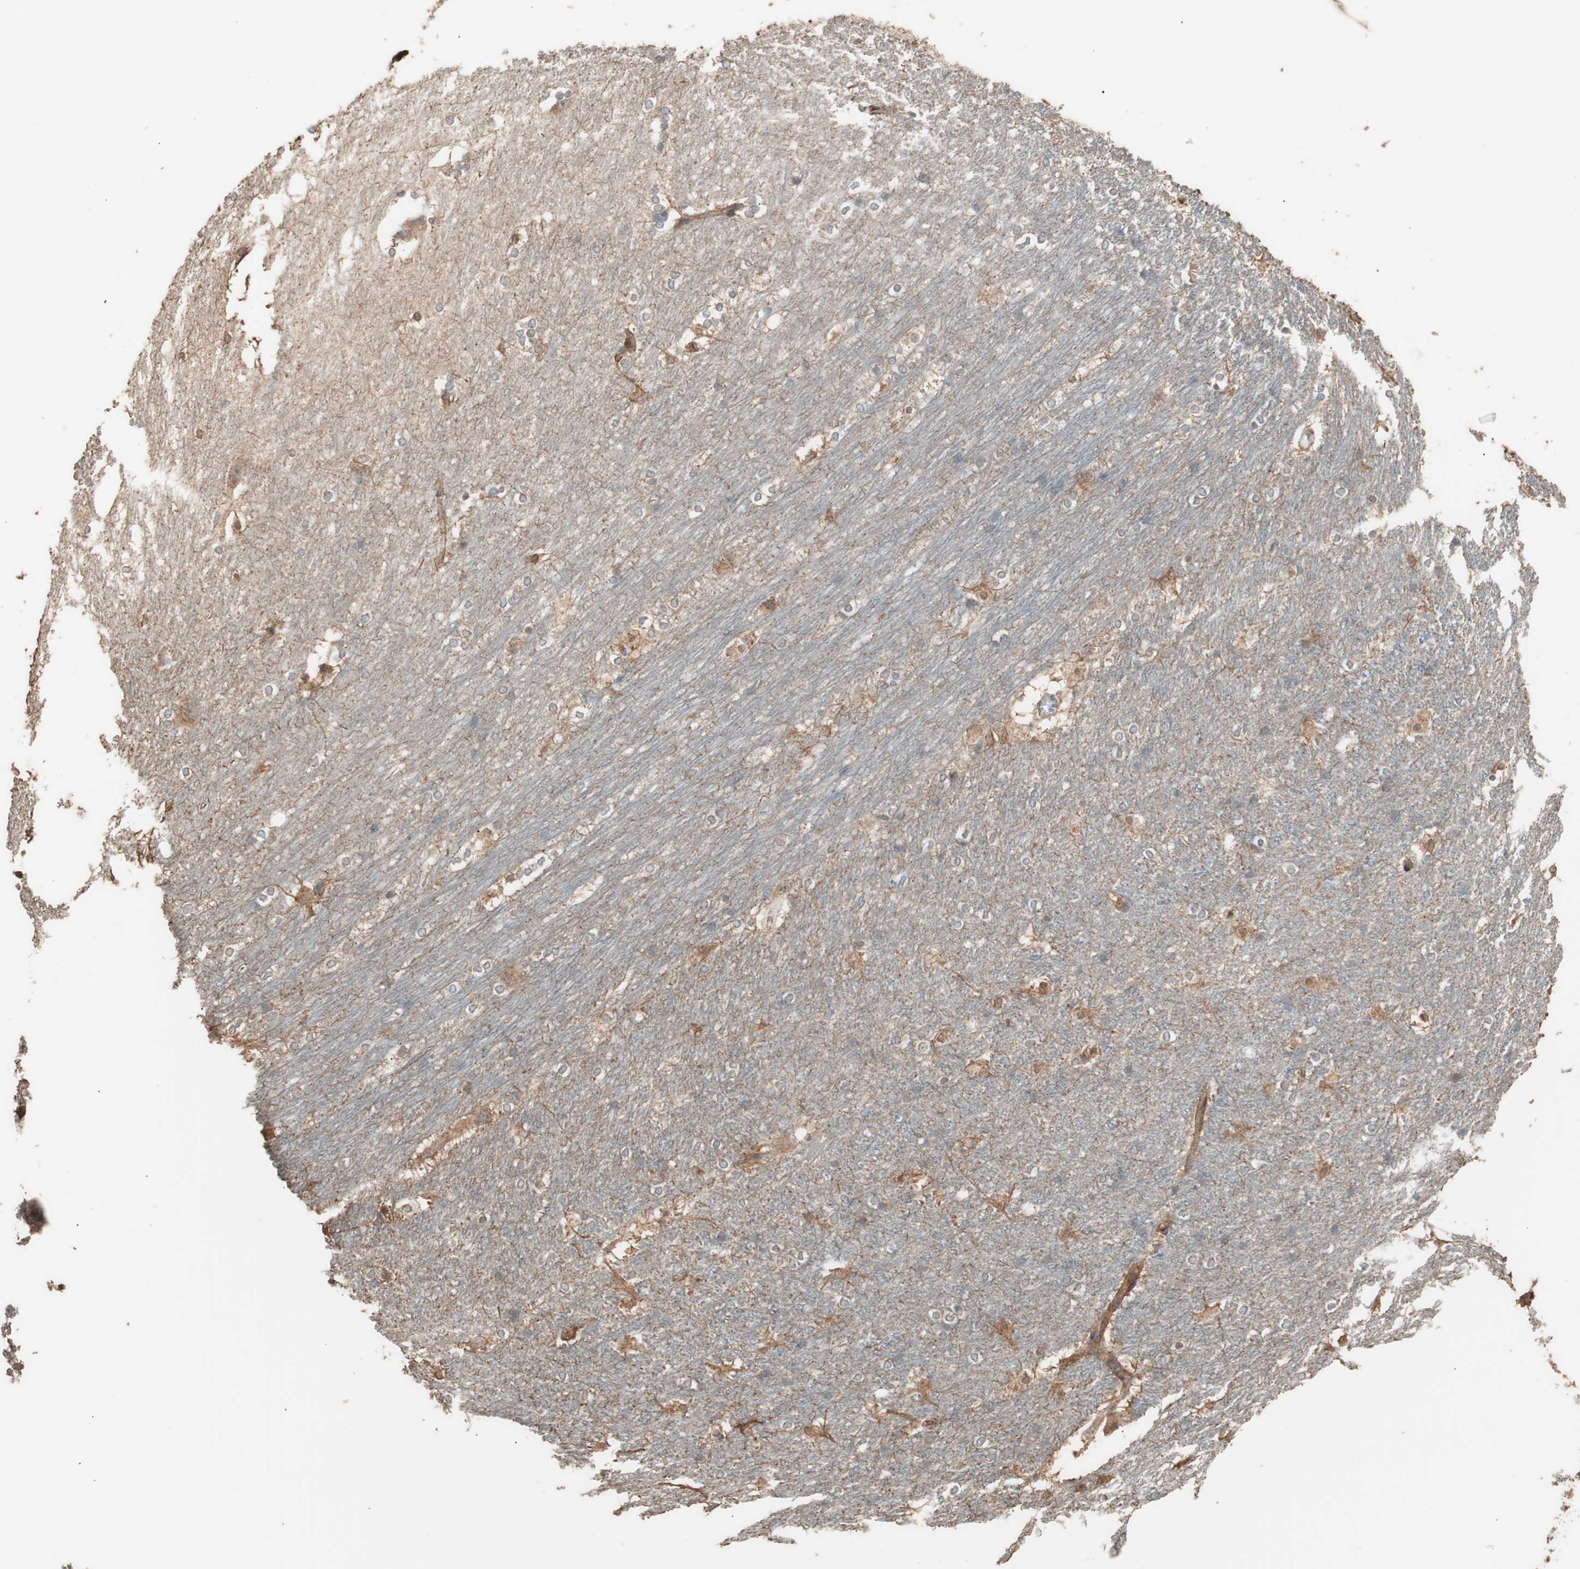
{"staining": {"intensity": "moderate", "quantity": "25%-75%", "location": "cytoplasmic/membranous"}, "tissue": "hippocampus", "cell_type": "Glial cells", "image_type": "normal", "snomed": [{"axis": "morphology", "description": "Normal tissue, NOS"}, {"axis": "topography", "description": "Hippocampus"}], "caption": "DAB (3,3'-diaminobenzidine) immunohistochemical staining of unremarkable hippocampus shows moderate cytoplasmic/membranous protein expression in approximately 25%-75% of glial cells.", "gene": "LZTS1", "patient": {"sex": "female", "age": 19}}